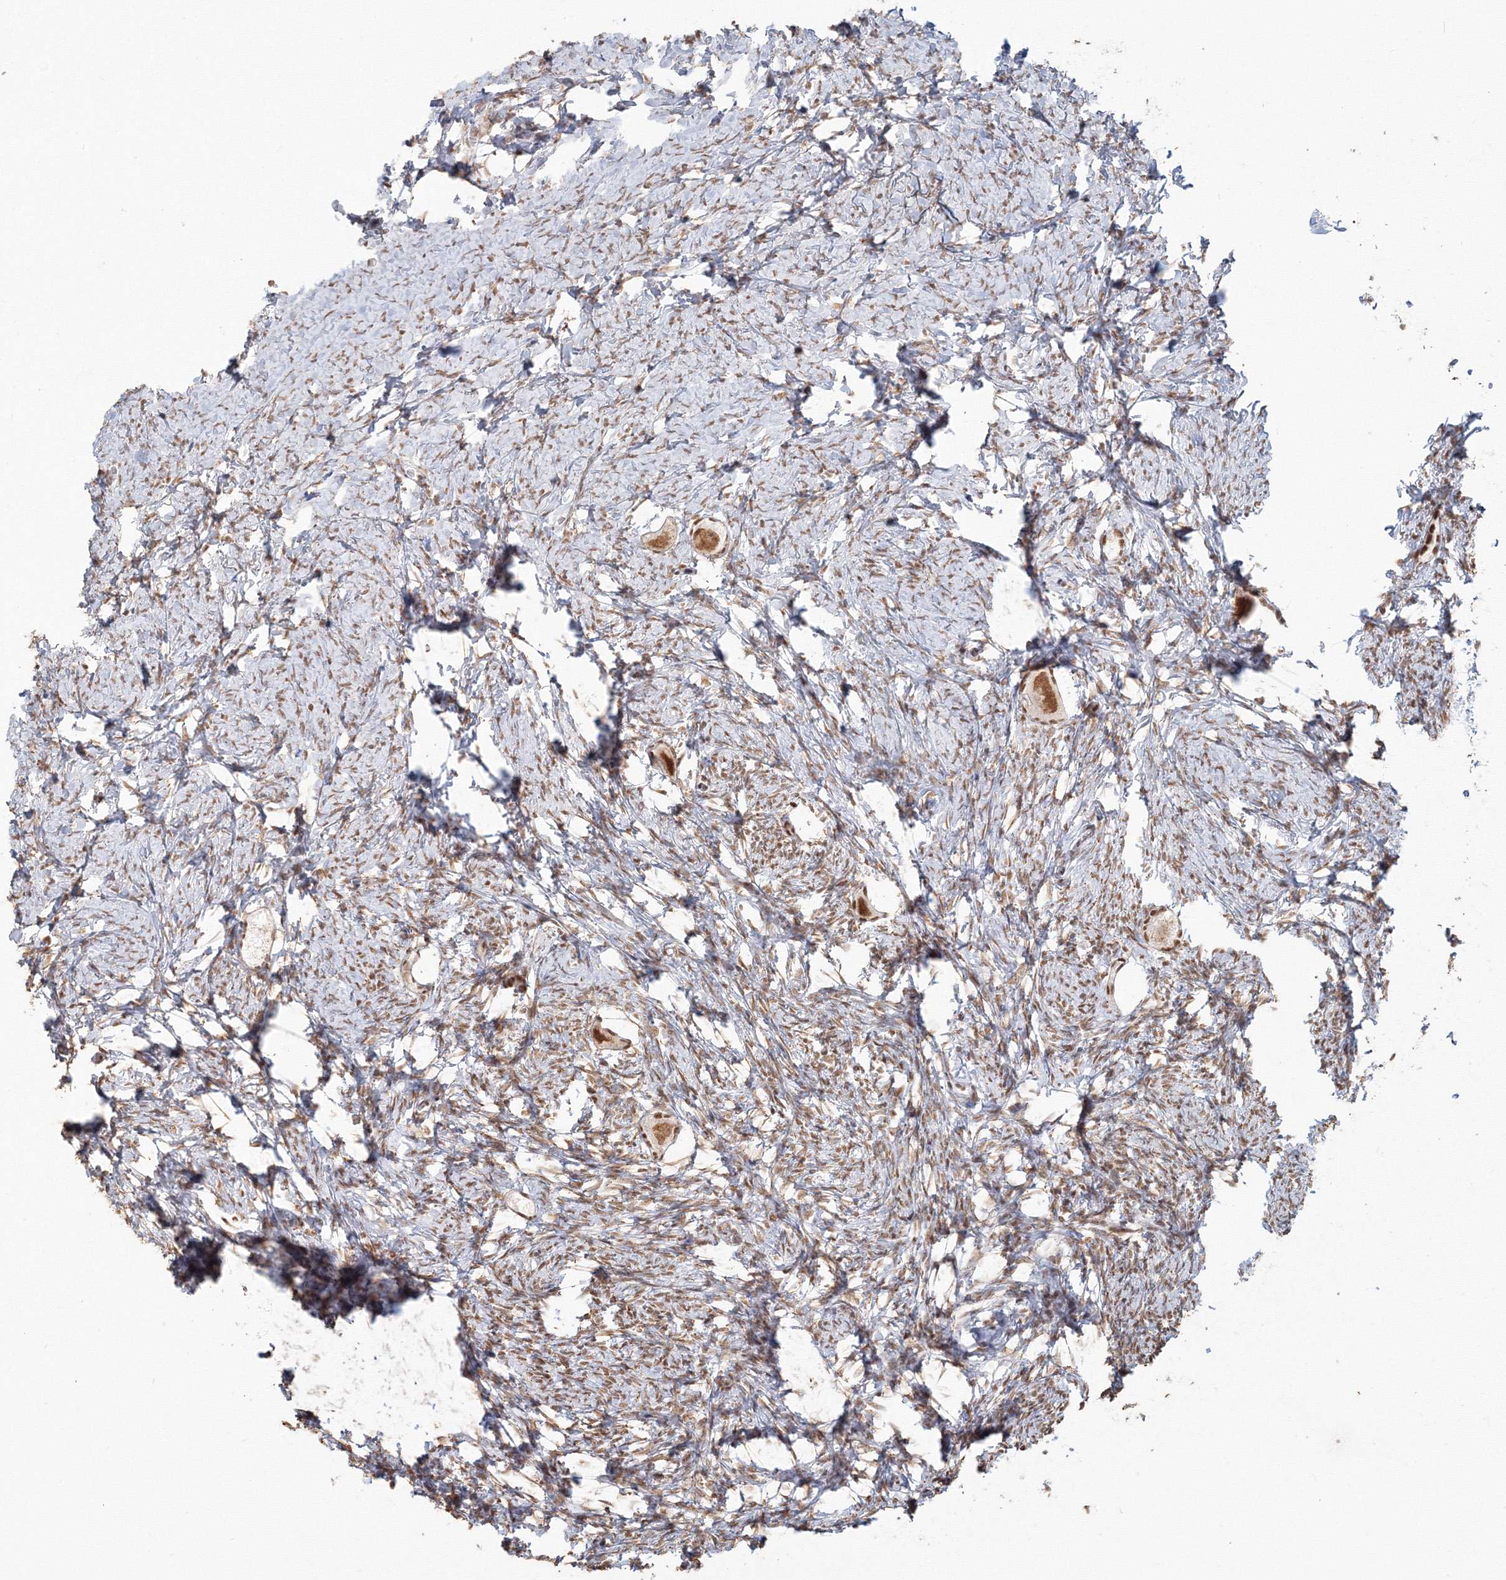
{"staining": {"intensity": "moderate", "quantity": ">75%", "location": "nuclear"}, "tissue": "ovary", "cell_type": "Follicle cells", "image_type": "normal", "snomed": [{"axis": "morphology", "description": "Normal tissue, NOS"}, {"axis": "topography", "description": "Ovary"}], "caption": "A micrograph of human ovary stained for a protein shows moderate nuclear brown staining in follicle cells. (DAB (3,3'-diaminobenzidine) = brown stain, brightfield microscopy at high magnification).", "gene": "PPP4R2", "patient": {"sex": "female", "age": 27}}